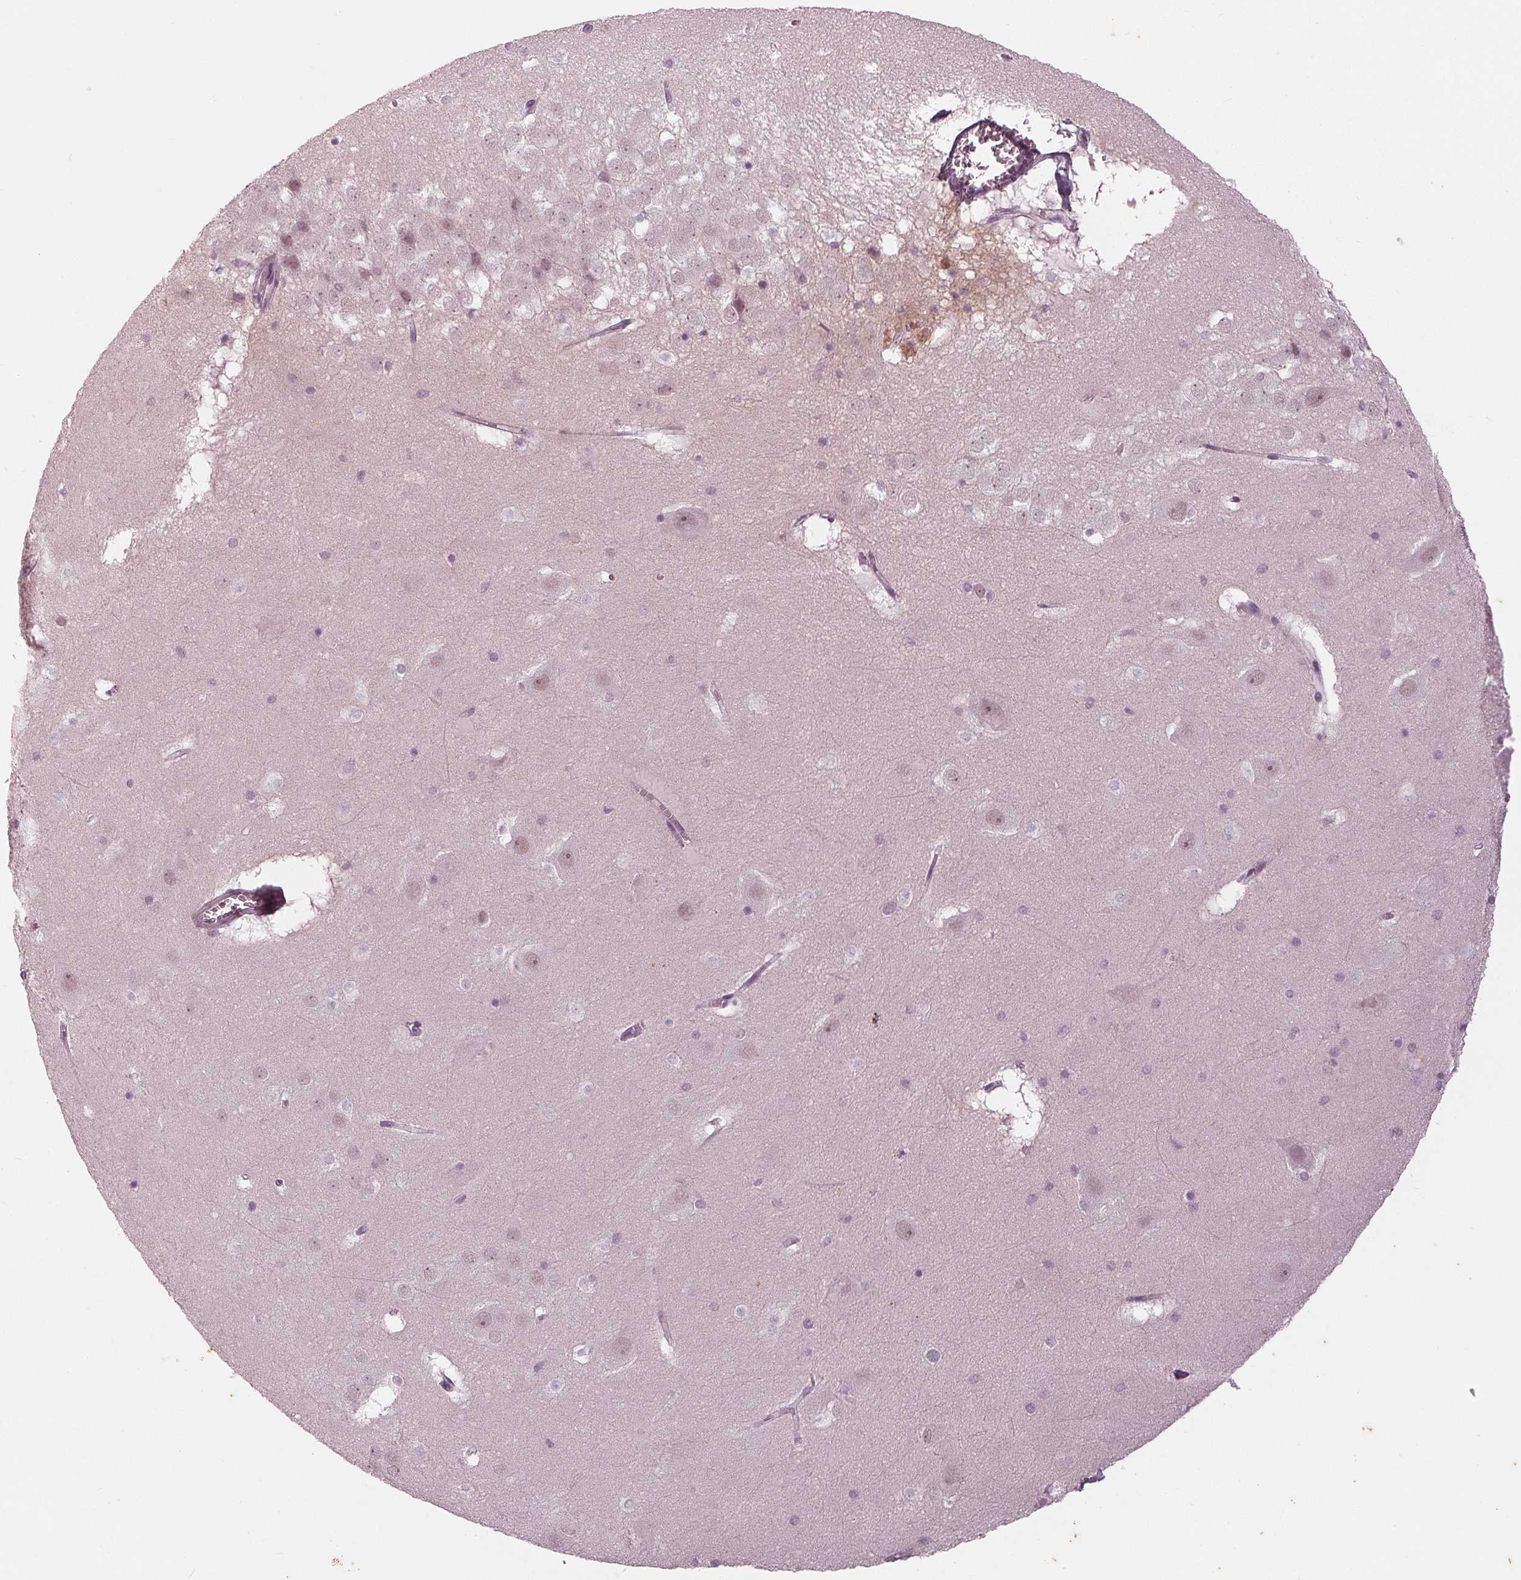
{"staining": {"intensity": "weak", "quantity": "<25%", "location": "nuclear"}, "tissue": "hippocampus", "cell_type": "Glial cells", "image_type": "normal", "snomed": [{"axis": "morphology", "description": "Normal tissue, NOS"}, {"axis": "topography", "description": "Hippocampus"}], "caption": "The immunohistochemistry (IHC) histopathology image has no significant expression in glial cells of hippocampus. (Stains: DAB (3,3'-diaminobenzidine) IHC with hematoxylin counter stain, Microscopy: brightfield microscopy at high magnification).", "gene": "DNMT3L", "patient": {"sex": "male", "age": 45}}